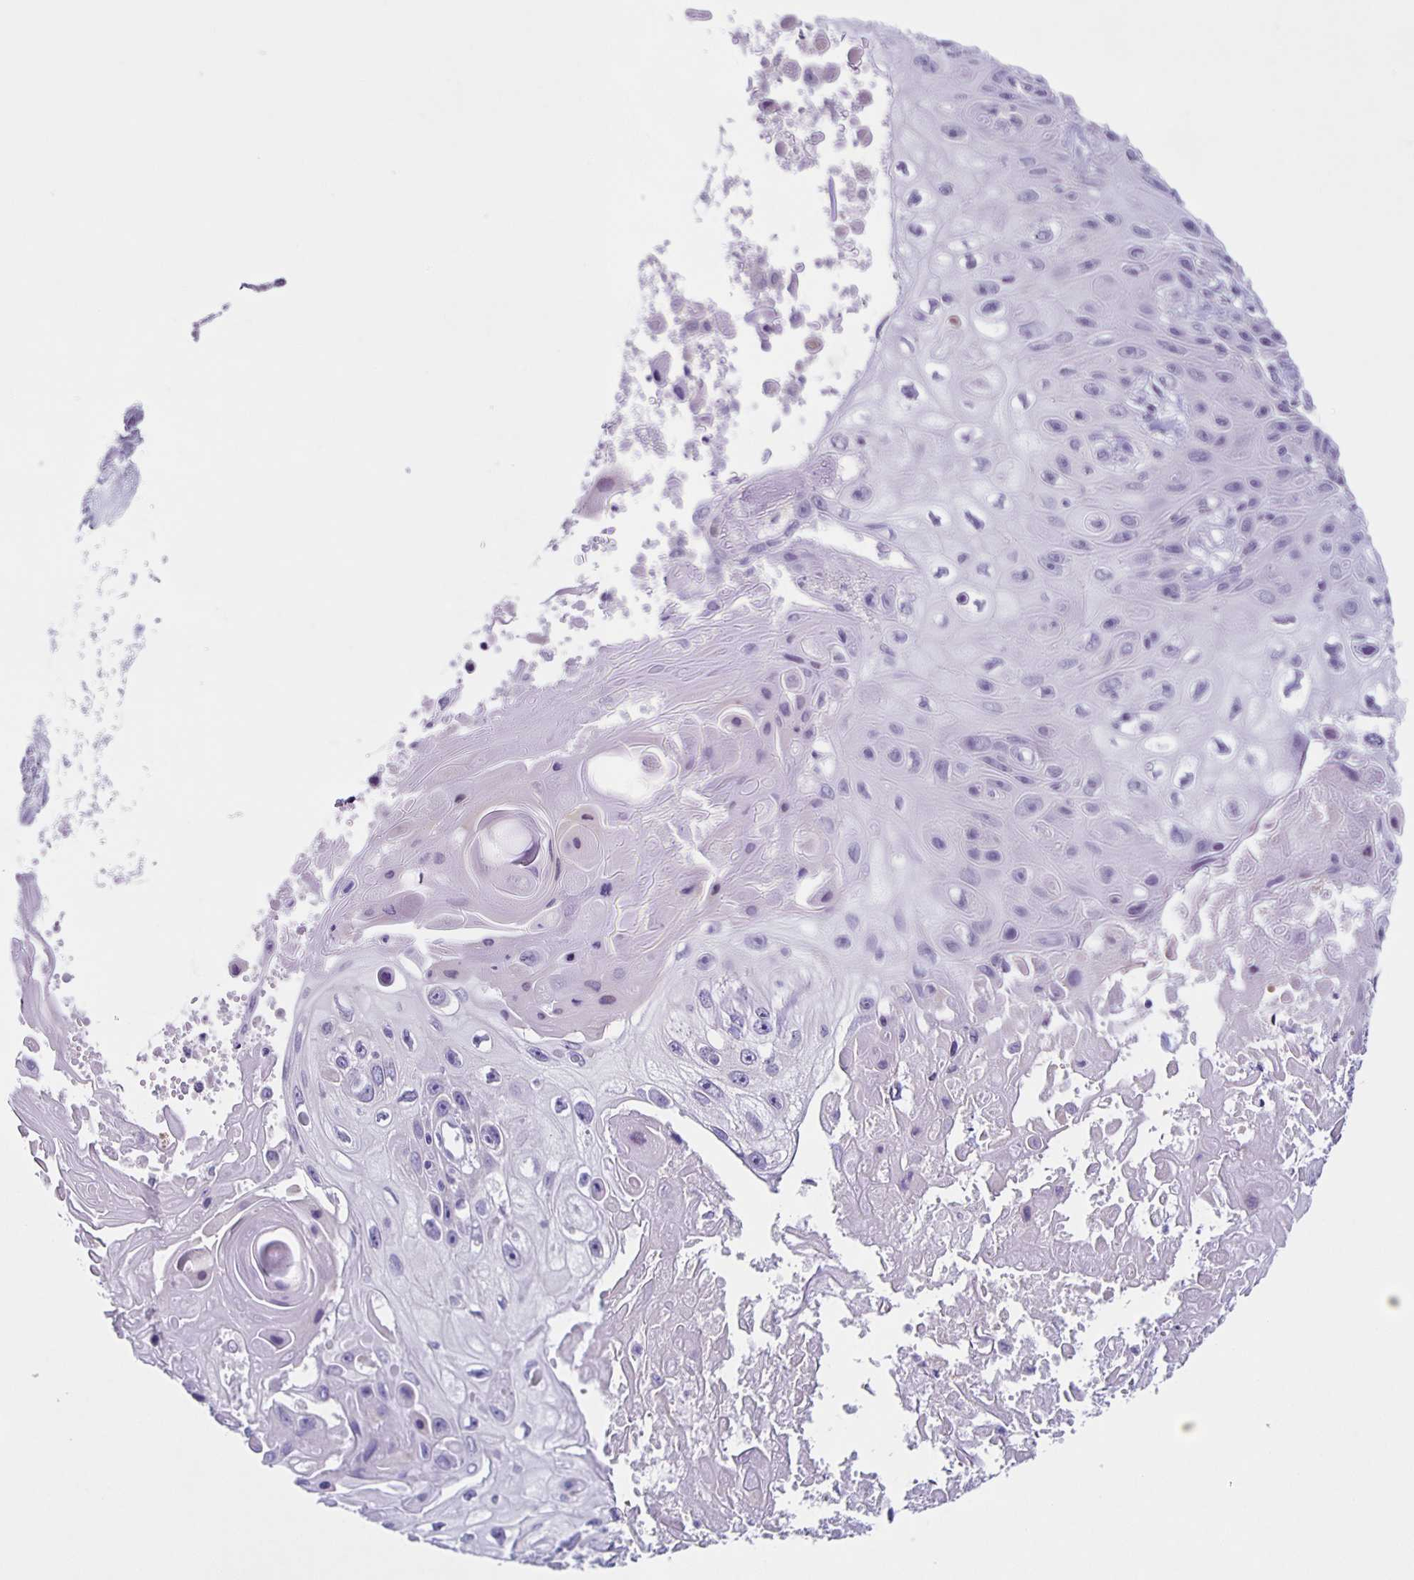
{"staining": {"intensity": "negative", "quantity": "none", "location": "none"}, "tissue": "skin cancer", "cell_type": "Tumor cells", "image_type": "cancer", "snomed": [{"axis": "morphology", "description": "Squamous cell carcinoma, NOS"}, {"axis": "topography", "description": "Skin"}], "caption": "Skin cancer was stained to show a protein in brown. There is no significant staining in tumor cells.", "gene": "SLC12A3", "patient": {"sex": "male", "age": 82}}